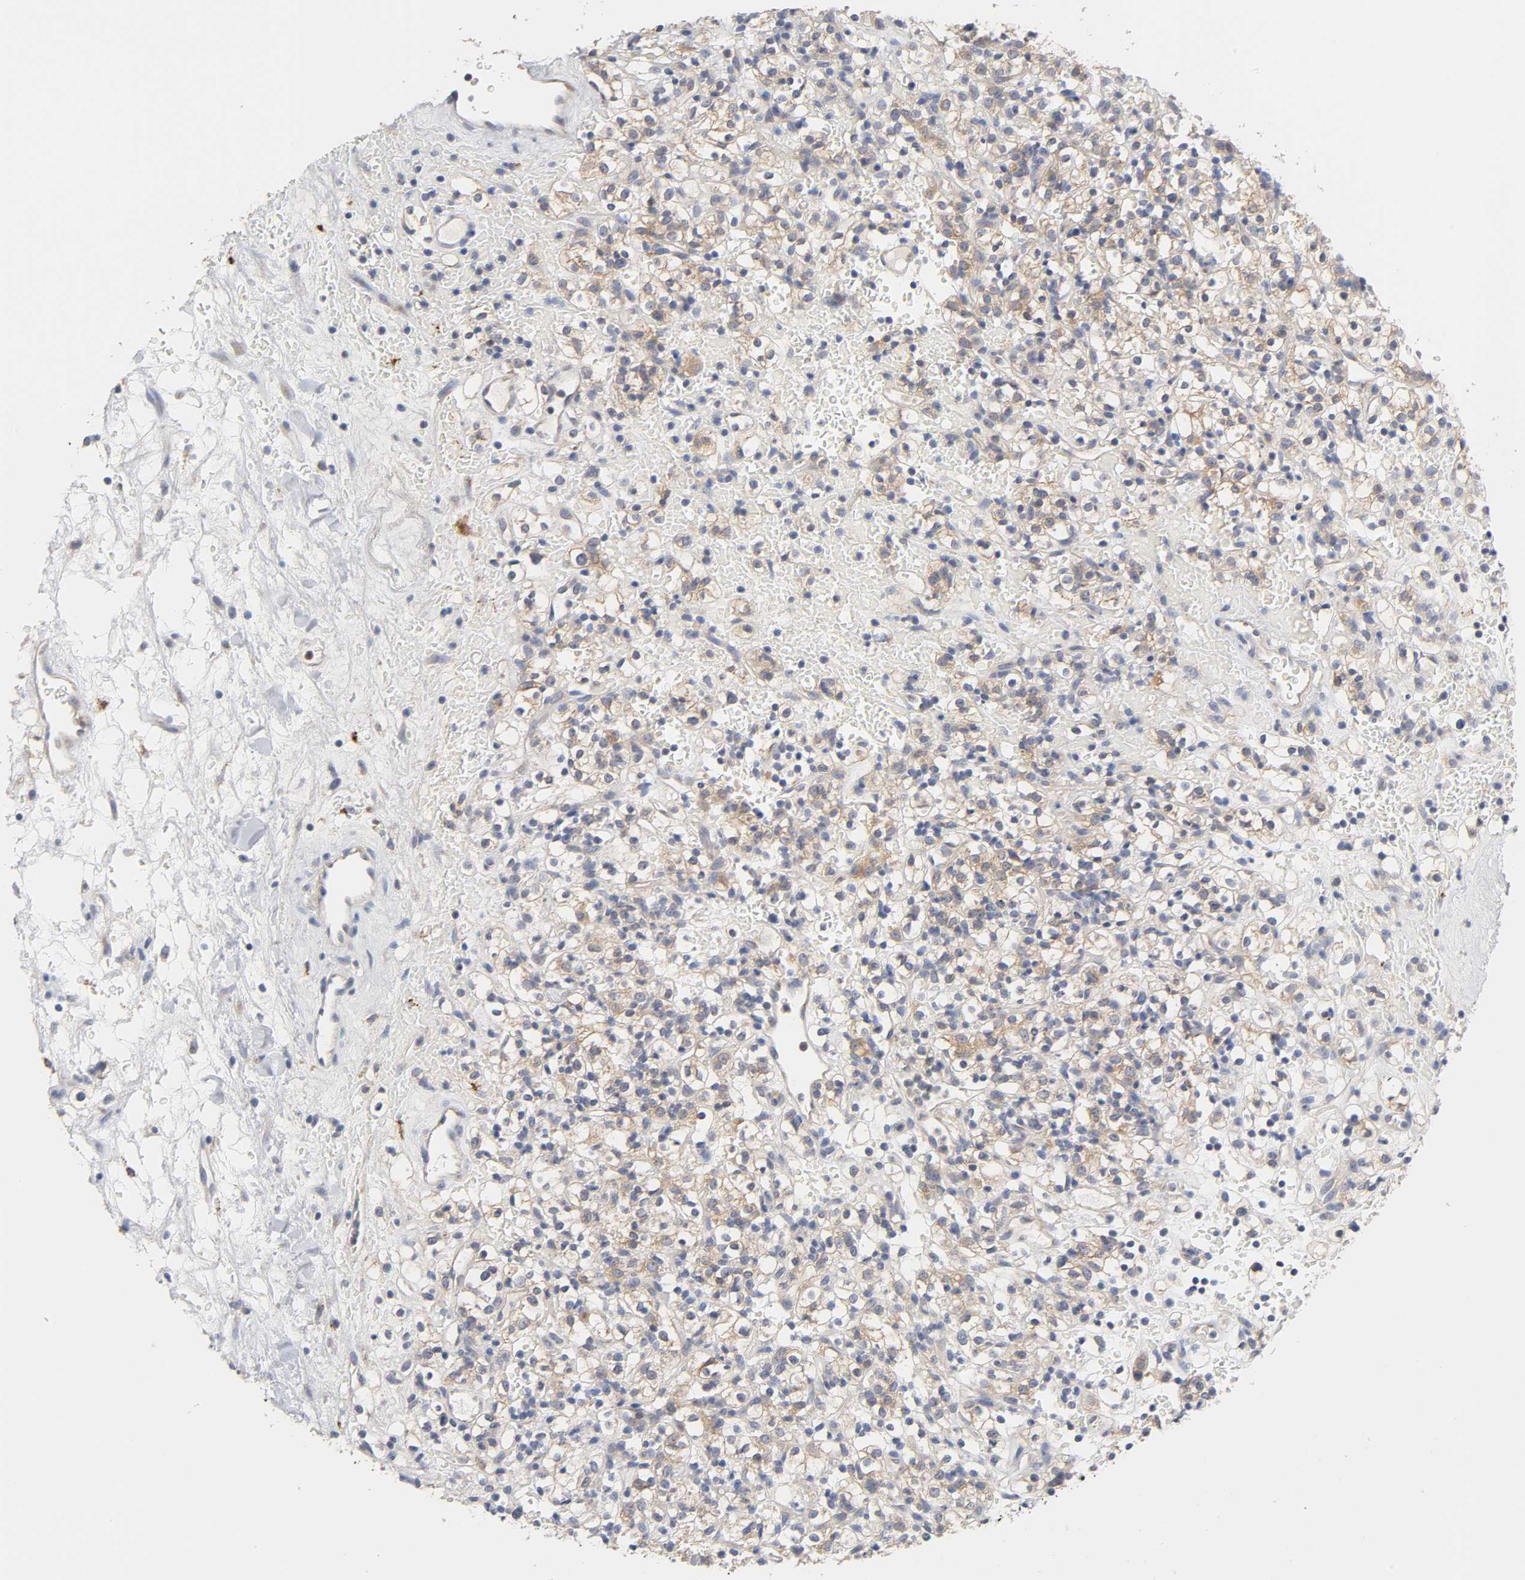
{"staining": {"intensity": "weak", "quantity": ">75%", "location": "cytoplasmic/membranous"}, "tissue": "renal cancer", "cell_type": "Tumor cells", "image_type": "cancer", "snomed": [{"axis": "morphology", "description": "Normal tissue, NOS"}, {"axis": "morphology", "description": "Adenocarcinoma, NOS"}, {"axis": "topography", "description": "Kidney"}], "caption": "A high-resolution photomicrograph shows immunohistochemistry staining of renal adenocarcinoma, which demonstrates weak cytoplasmic/membranous expression in about >75% of tumor cells.", "gene": "C17orf75", "patient": {"sex": "female", "age": 72}}